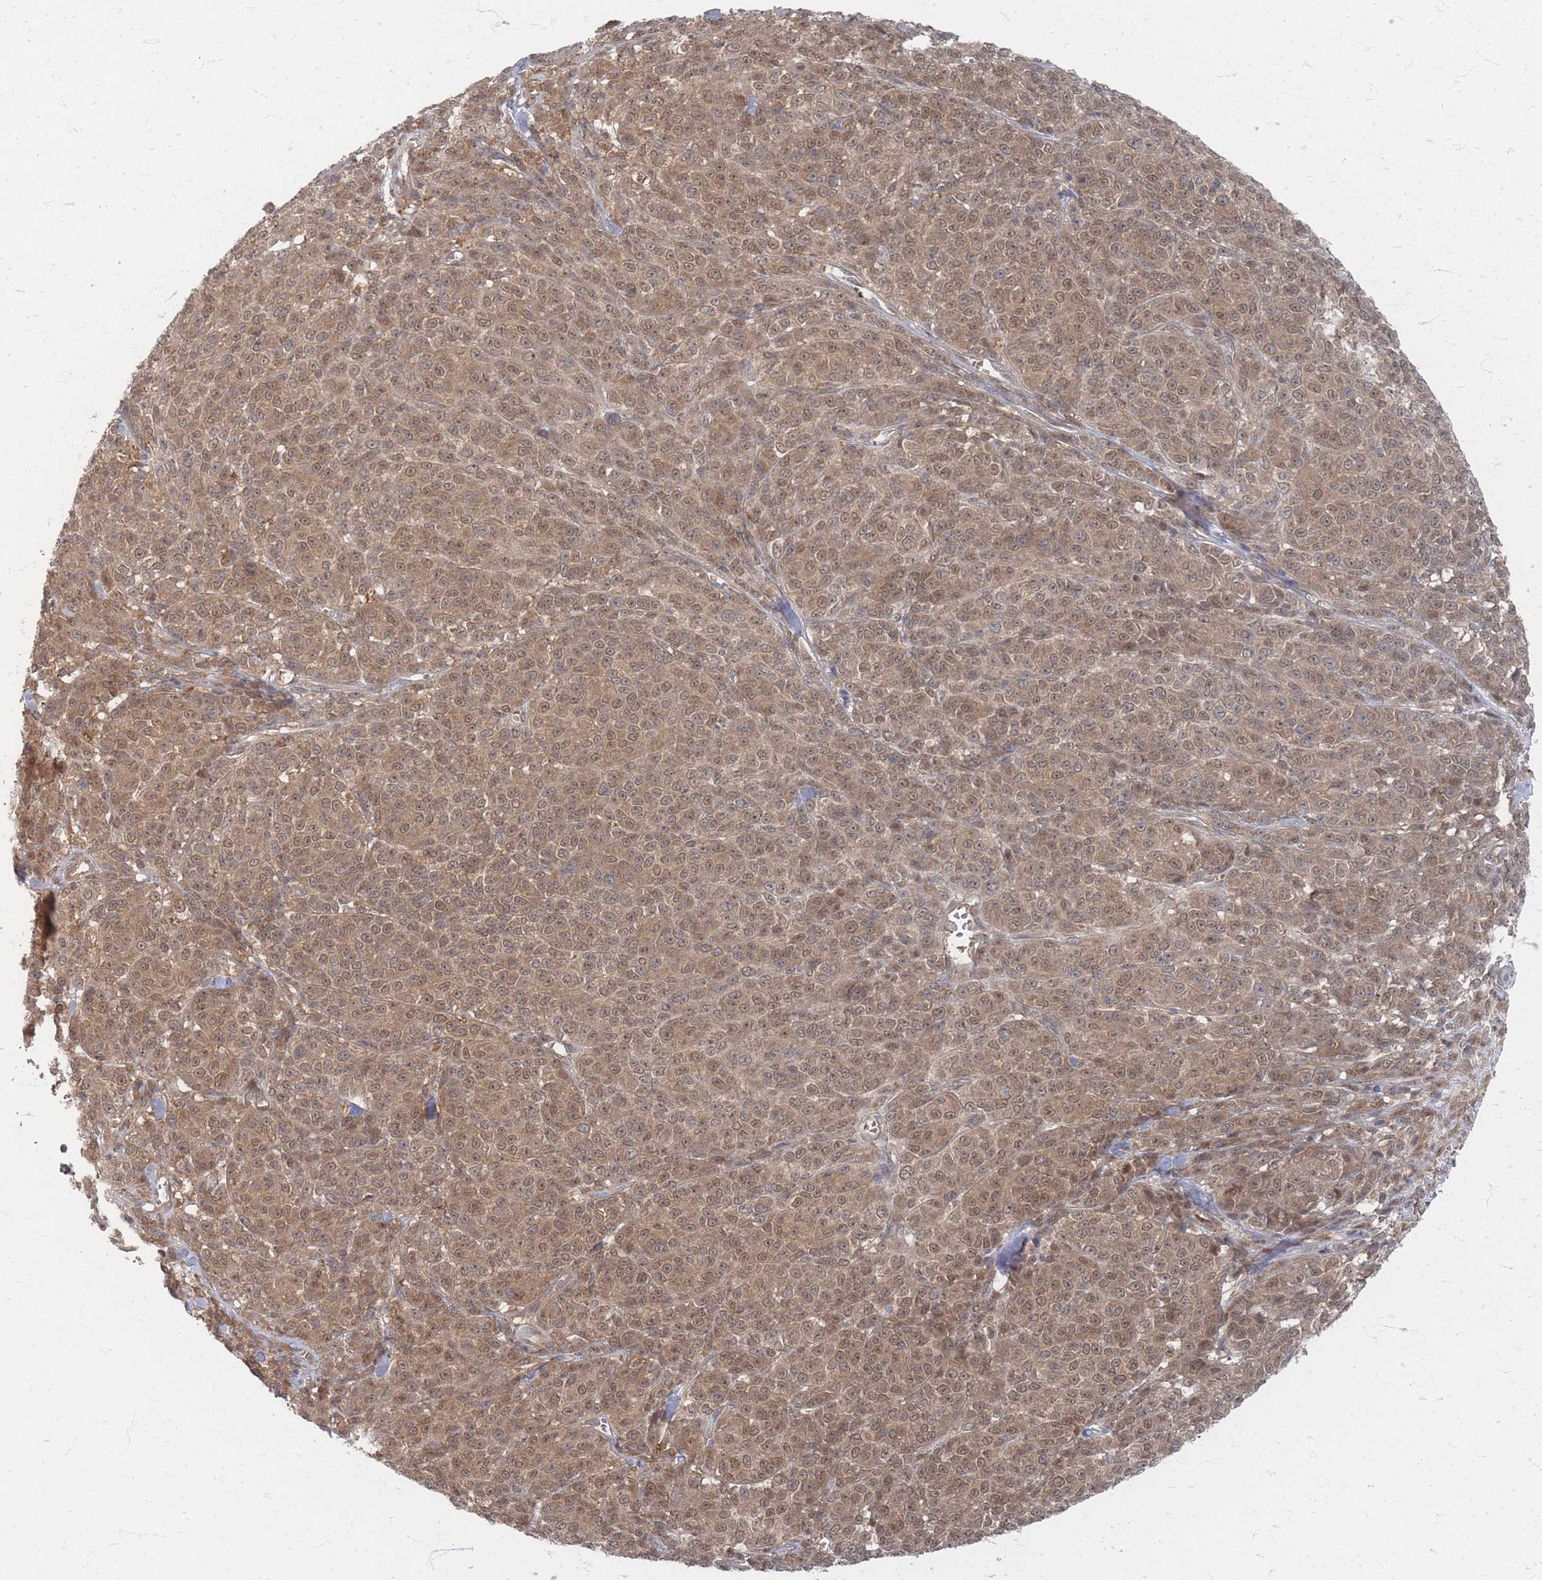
{"staining": {"intensity": "moderate", "quantity": ">75%", "location": "cytoplasmic/membranous,nuclear"}, "tissue": "melanoma", "cell_type": "Tumor cells", "image_type": "cancer", "snomed": [{"axis": "morphology", "description": "Normal tissue, NOS"}, {"axis": "morphology", "description": "Malignant melanoma, NOS"}, {"axis": "topography", "description": "Skin"}], "caption": "Melanoma stained with a protein marker exhibits moderate staining in tumor cells.", "gene": "PSMD9", "patient": {"sex": "female", "age": 34}}